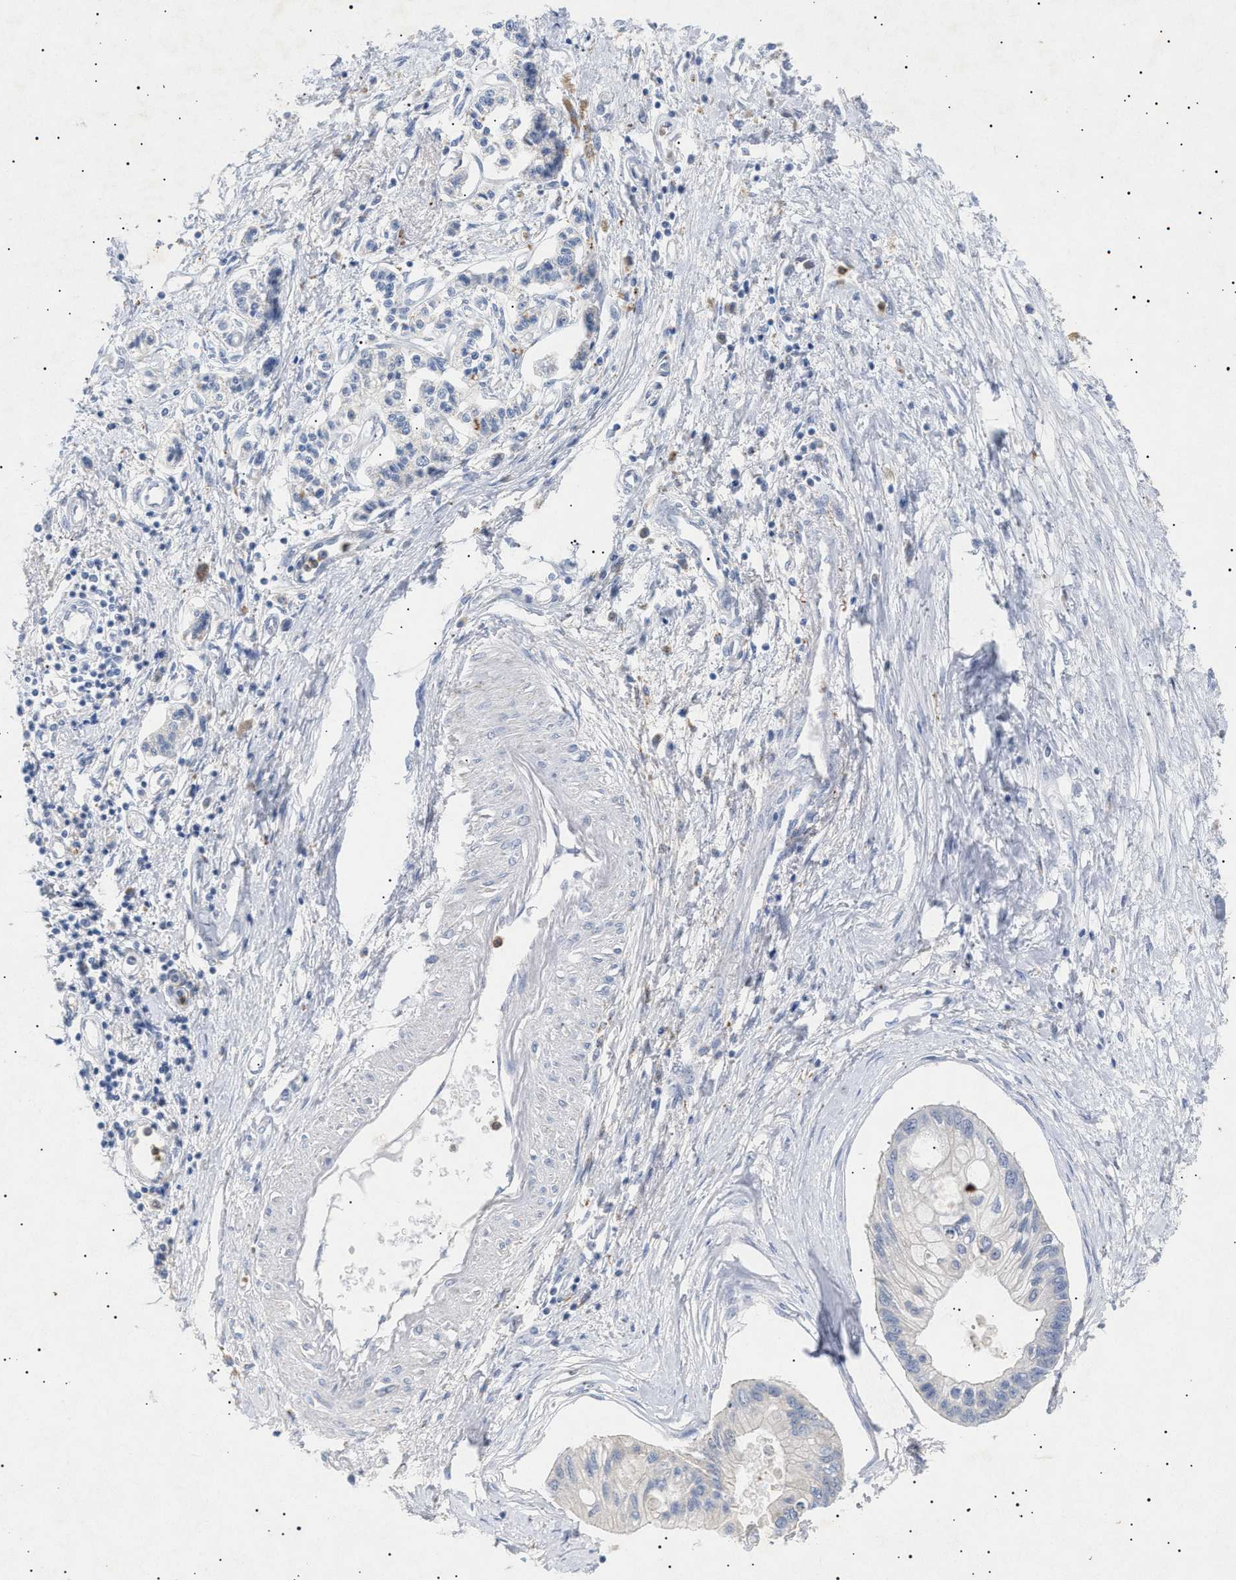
{"staining": {"intensity": "weak", "quantity": "<25%", "location": "cytoplasmic/membranous"}, "tissue": "pancreatic cancer", "cell_type": "Tumor cells", "image_type": "cancer", "snomed": [{"axis": "morphology", "description": "Adenocarcinoma, NOS"}, {"axis": "topography", "description": "Pancreas"}], "caption": "Immunohistochemistry (IHC) image of neoplastic tissue: pancreatic cancer stained with DAB (3,3'-diaminobenzidine) displays no significant protein staining in tumor cells. (Brightfield microscopy of DAB (3,3'-diaminobenzidine) immunohistochemistry at high magnification).", "gene": "SIRT5", "patient": {"sex": "female", "age": 77}}